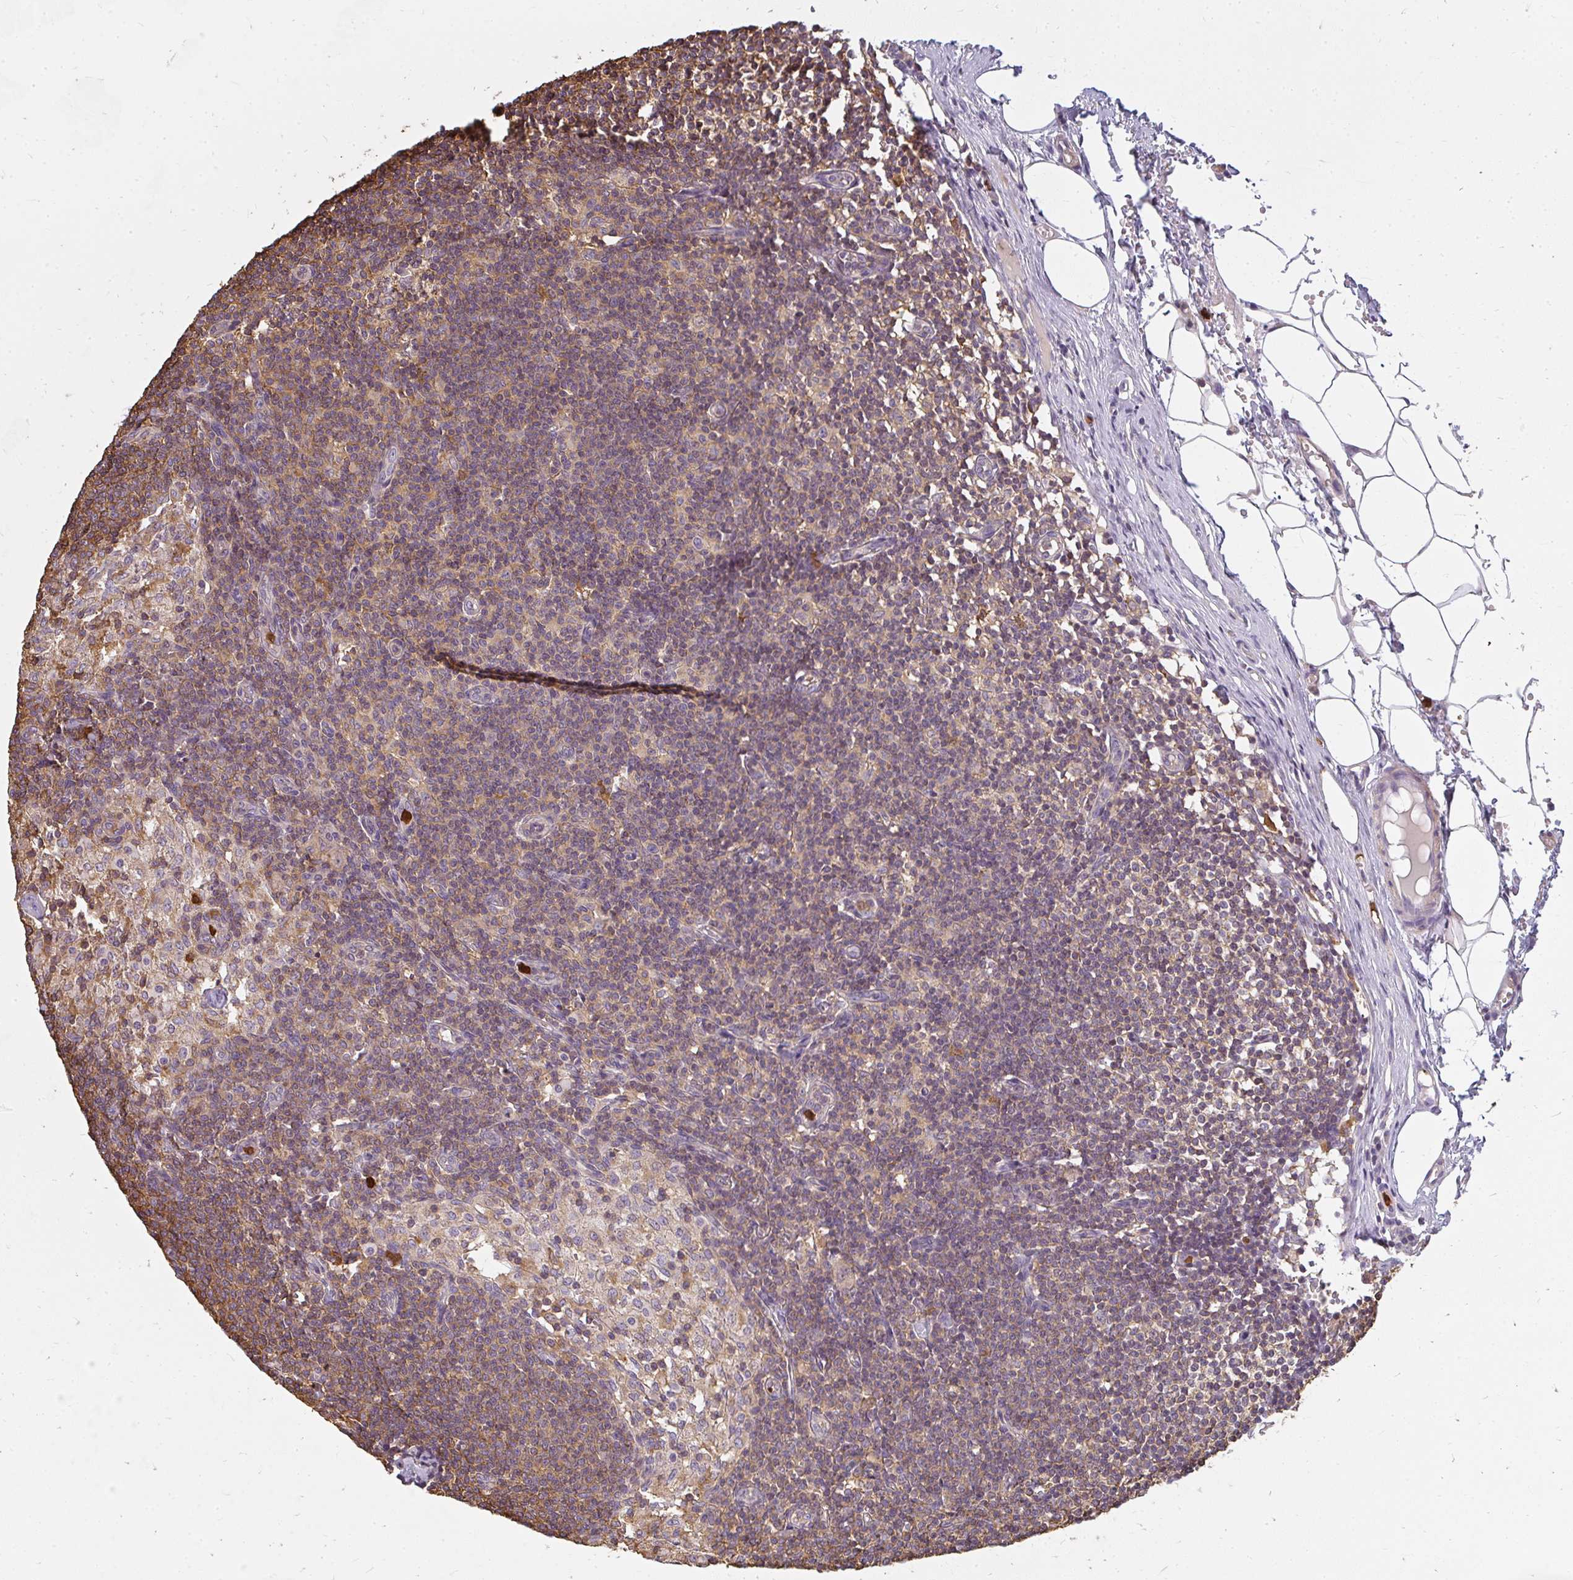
{"staining": {"intensity": "weak", "quantity": ">75%", "location": "cytoplasmic/membranous"}, "tissue": "lymph node", "cell_type": "Germinal center cells", "image_type": "normal", "snomed": [{"axis": "morphology", "description": "Normal tissue, NOS"}, {"axis": "topography", "description": "Lymph node"}], "caption": "Lymph node stained for a protein reveals weak cytoplasmic/membranous positivity in germinal center cells.", "gene": "CNTRL", "patient": {"sex": "male", "age": 49}}